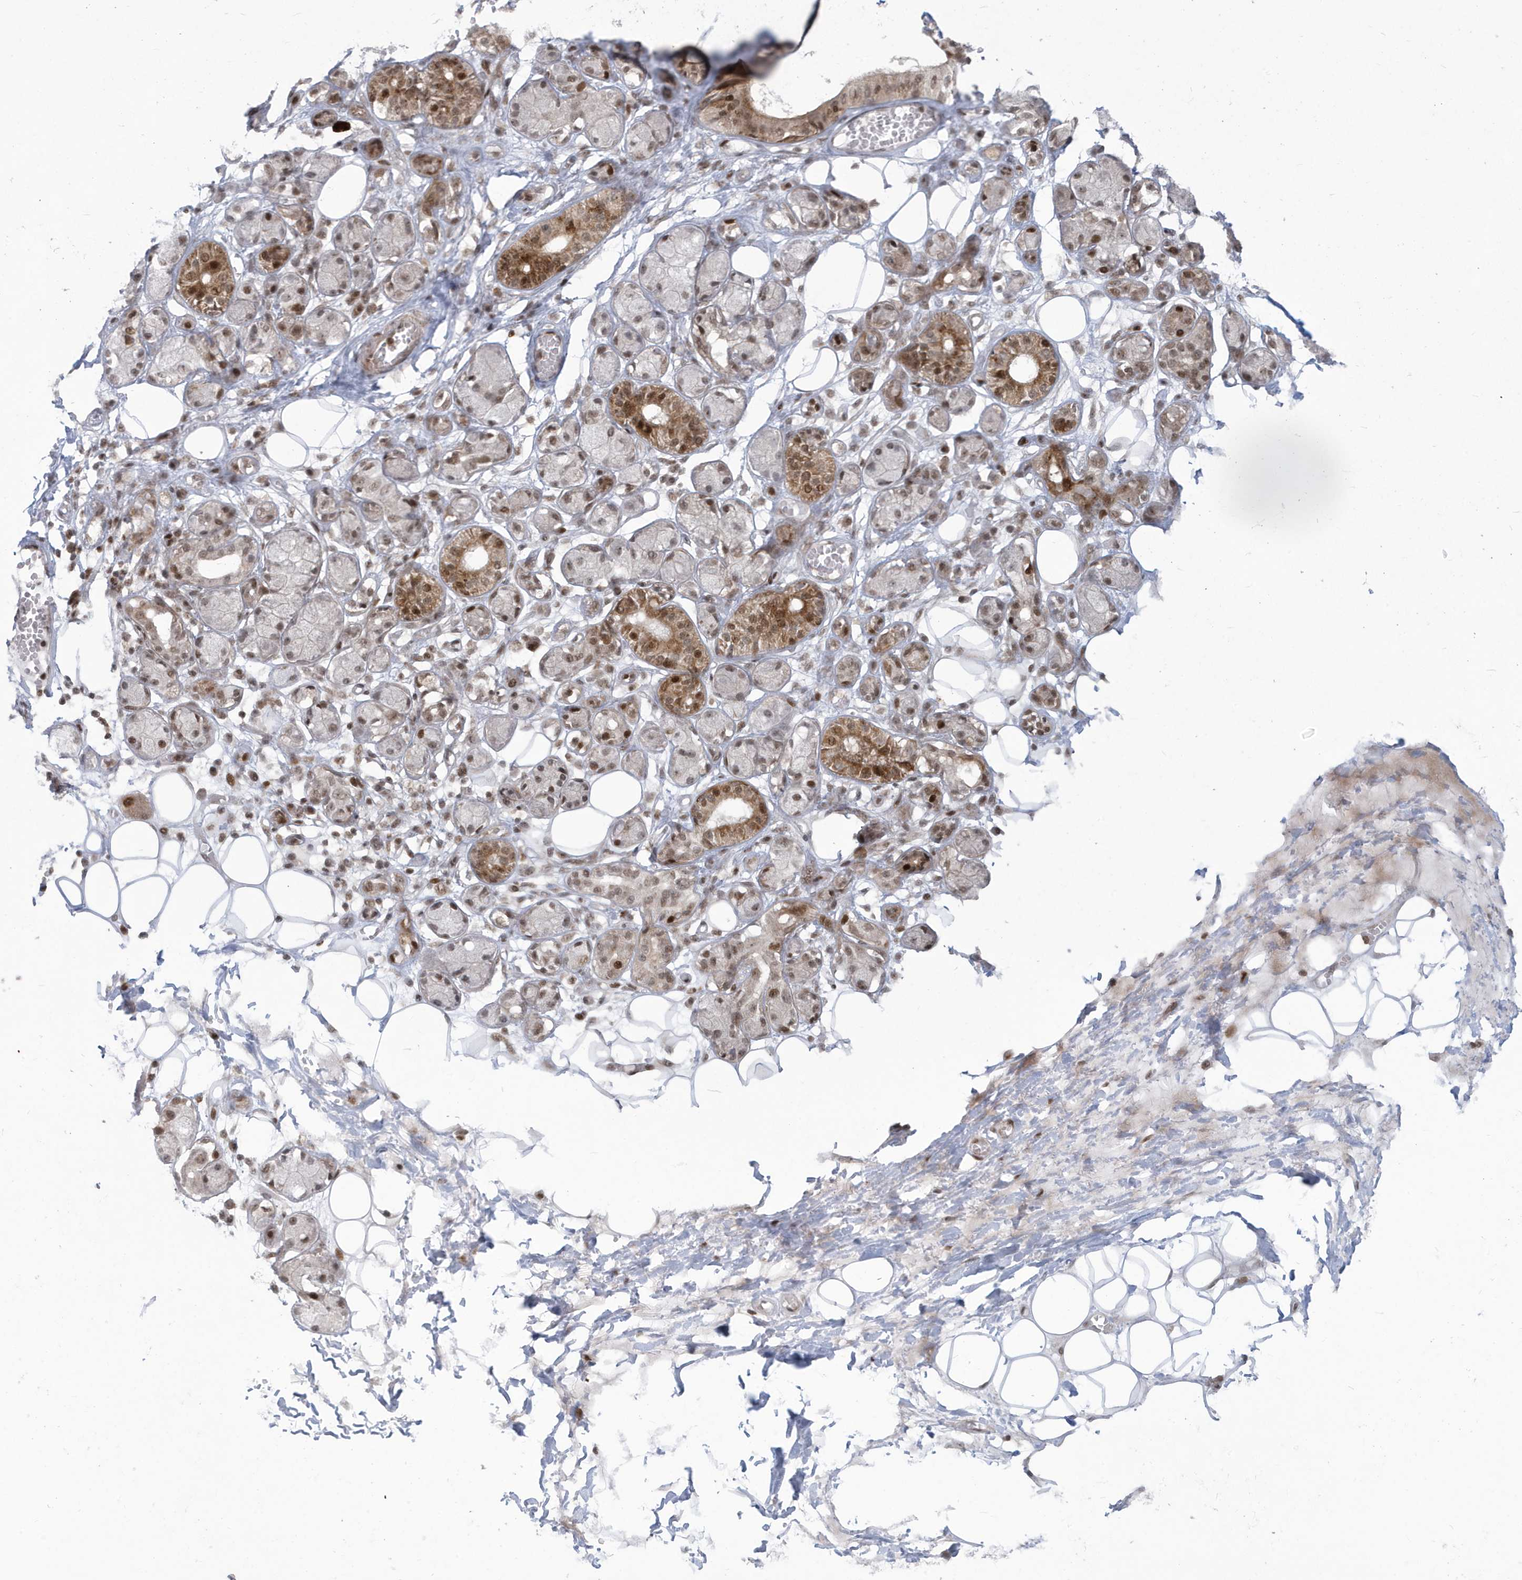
{"staining": {"intensity": "moderate", "quantity": ">75%", "location": "nuclear"}, "tissue": "adipose tissue", "cell_type": "Adipocytes", "image_type": "normal", "snomed": [{"axis": "morphology", "description": "Normal tissue, NOS"}, {"axis": "morphology", "description": "Inflammation, NOS"}, {"axis": "topography", "description": "Salivary gland"}, {"axis": "topography", "description": "Peripheral nerve tissue"}], "caption": "Brown immunohistochemical staining in unremarkable adipose tissue demonstrates moderate nuclear expression in about >75% of adipocytes. The staining was performed using DAB (3,3'-diaminobenzidine) to visualize the protein expression in brown, while the nuclei were stained in blue with hematoxylin (Magnification: 20x).", "gene": "C1orf52", "patient": {"sex": "female", "age": 75}}